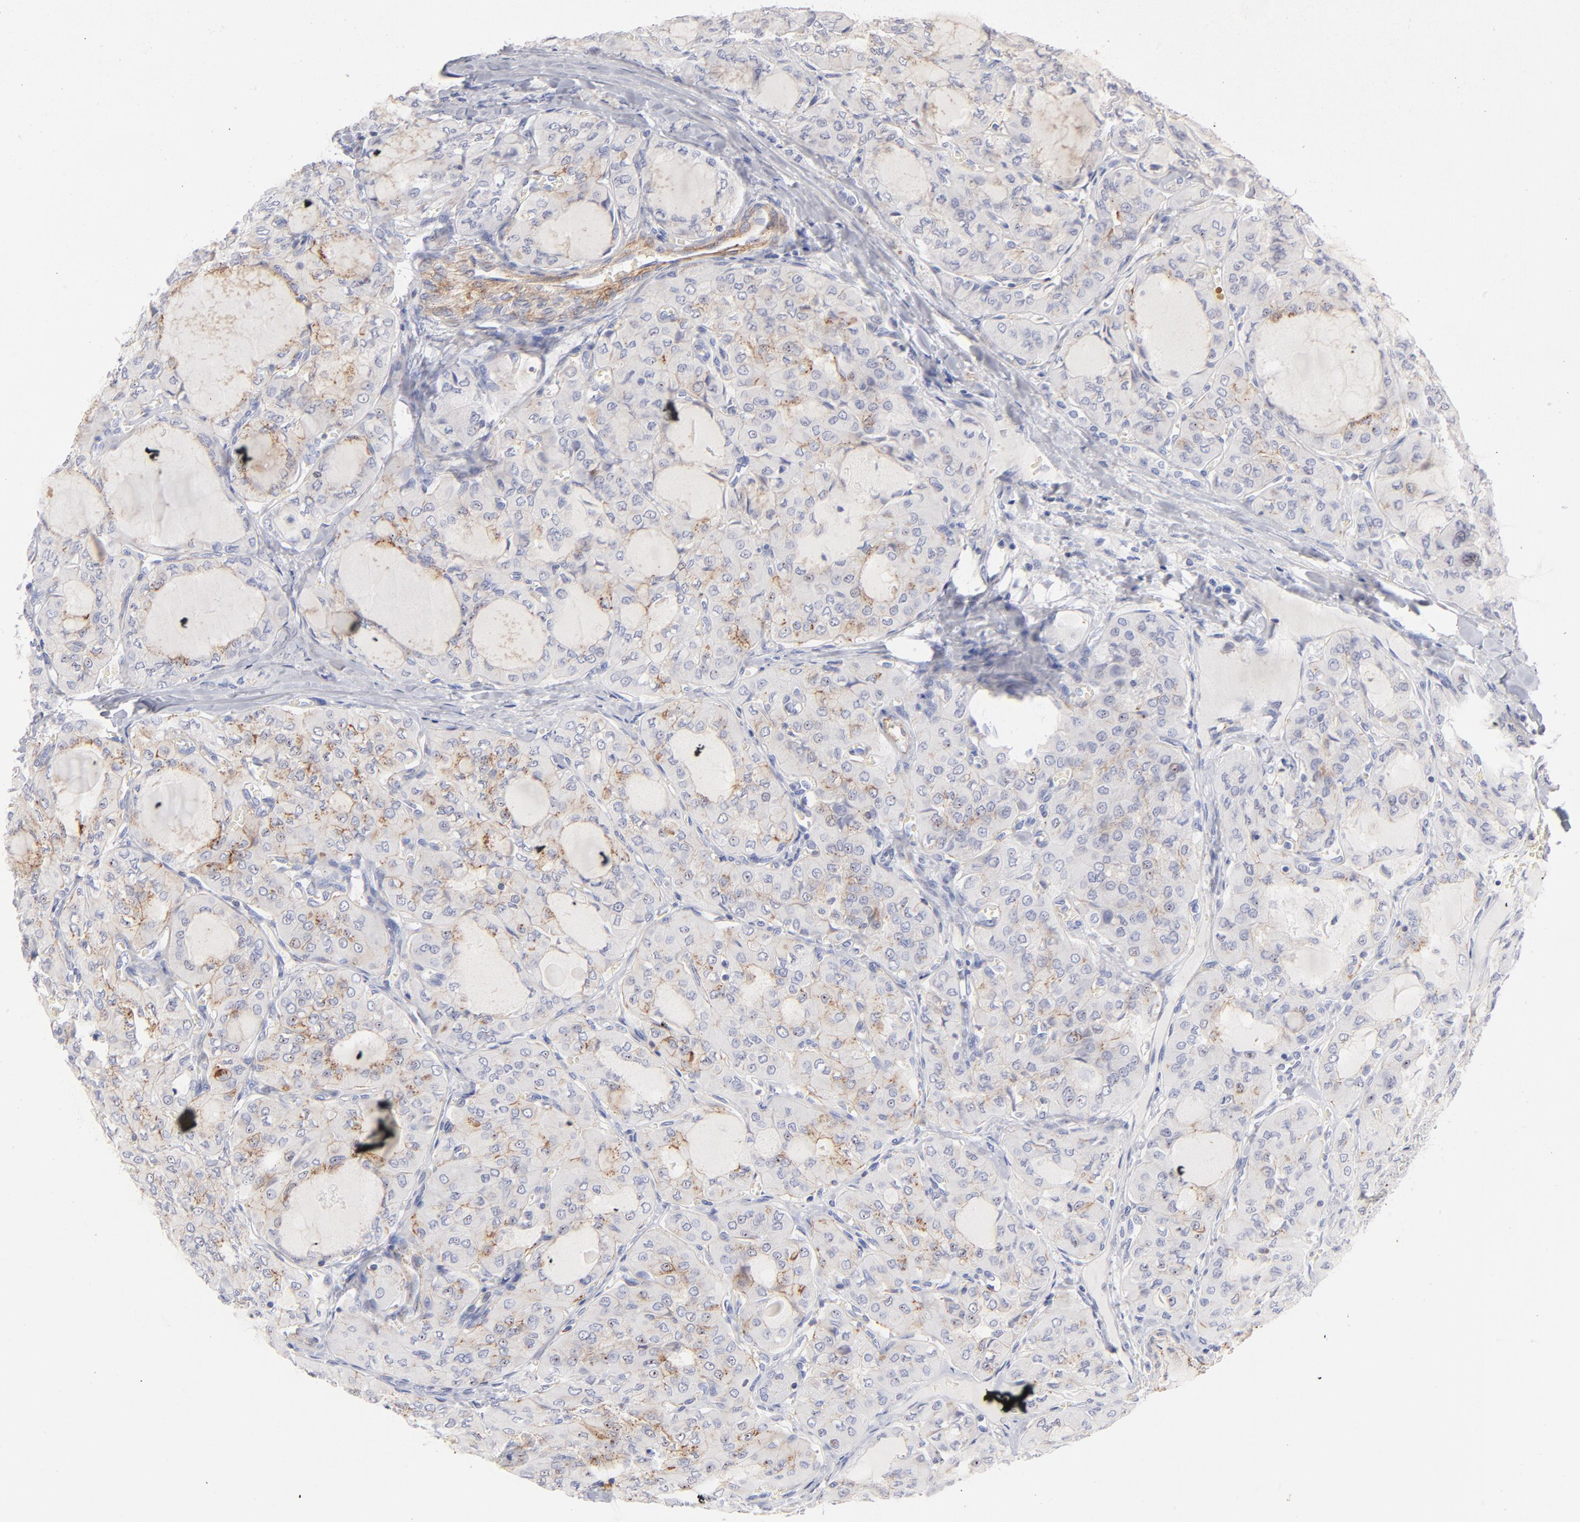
{"staining": {"intensity": "moderate", "quantity": ">75%", "location": "cytoplasmic/membranous"}, "tissue": "thyroid cancer", "cell_type": "Tumor cells", "image_type": "cancer", "snomed": [{"axis": "morphology", "description": "Papillary adenocarcinoma, NOS"}, {"axis": "topography", "description": "Thyroid gland"}], "caption": "This histopathology image displays immunohistochemistry (IHC) staining of human thyroid papillary adenocarcinoma, with medium moderate cytoplasmic/membranous positivity in approximately >75% of tumor cells.", "gene": "ACTA2", "patient": {"sex": "male", "age": 20}}